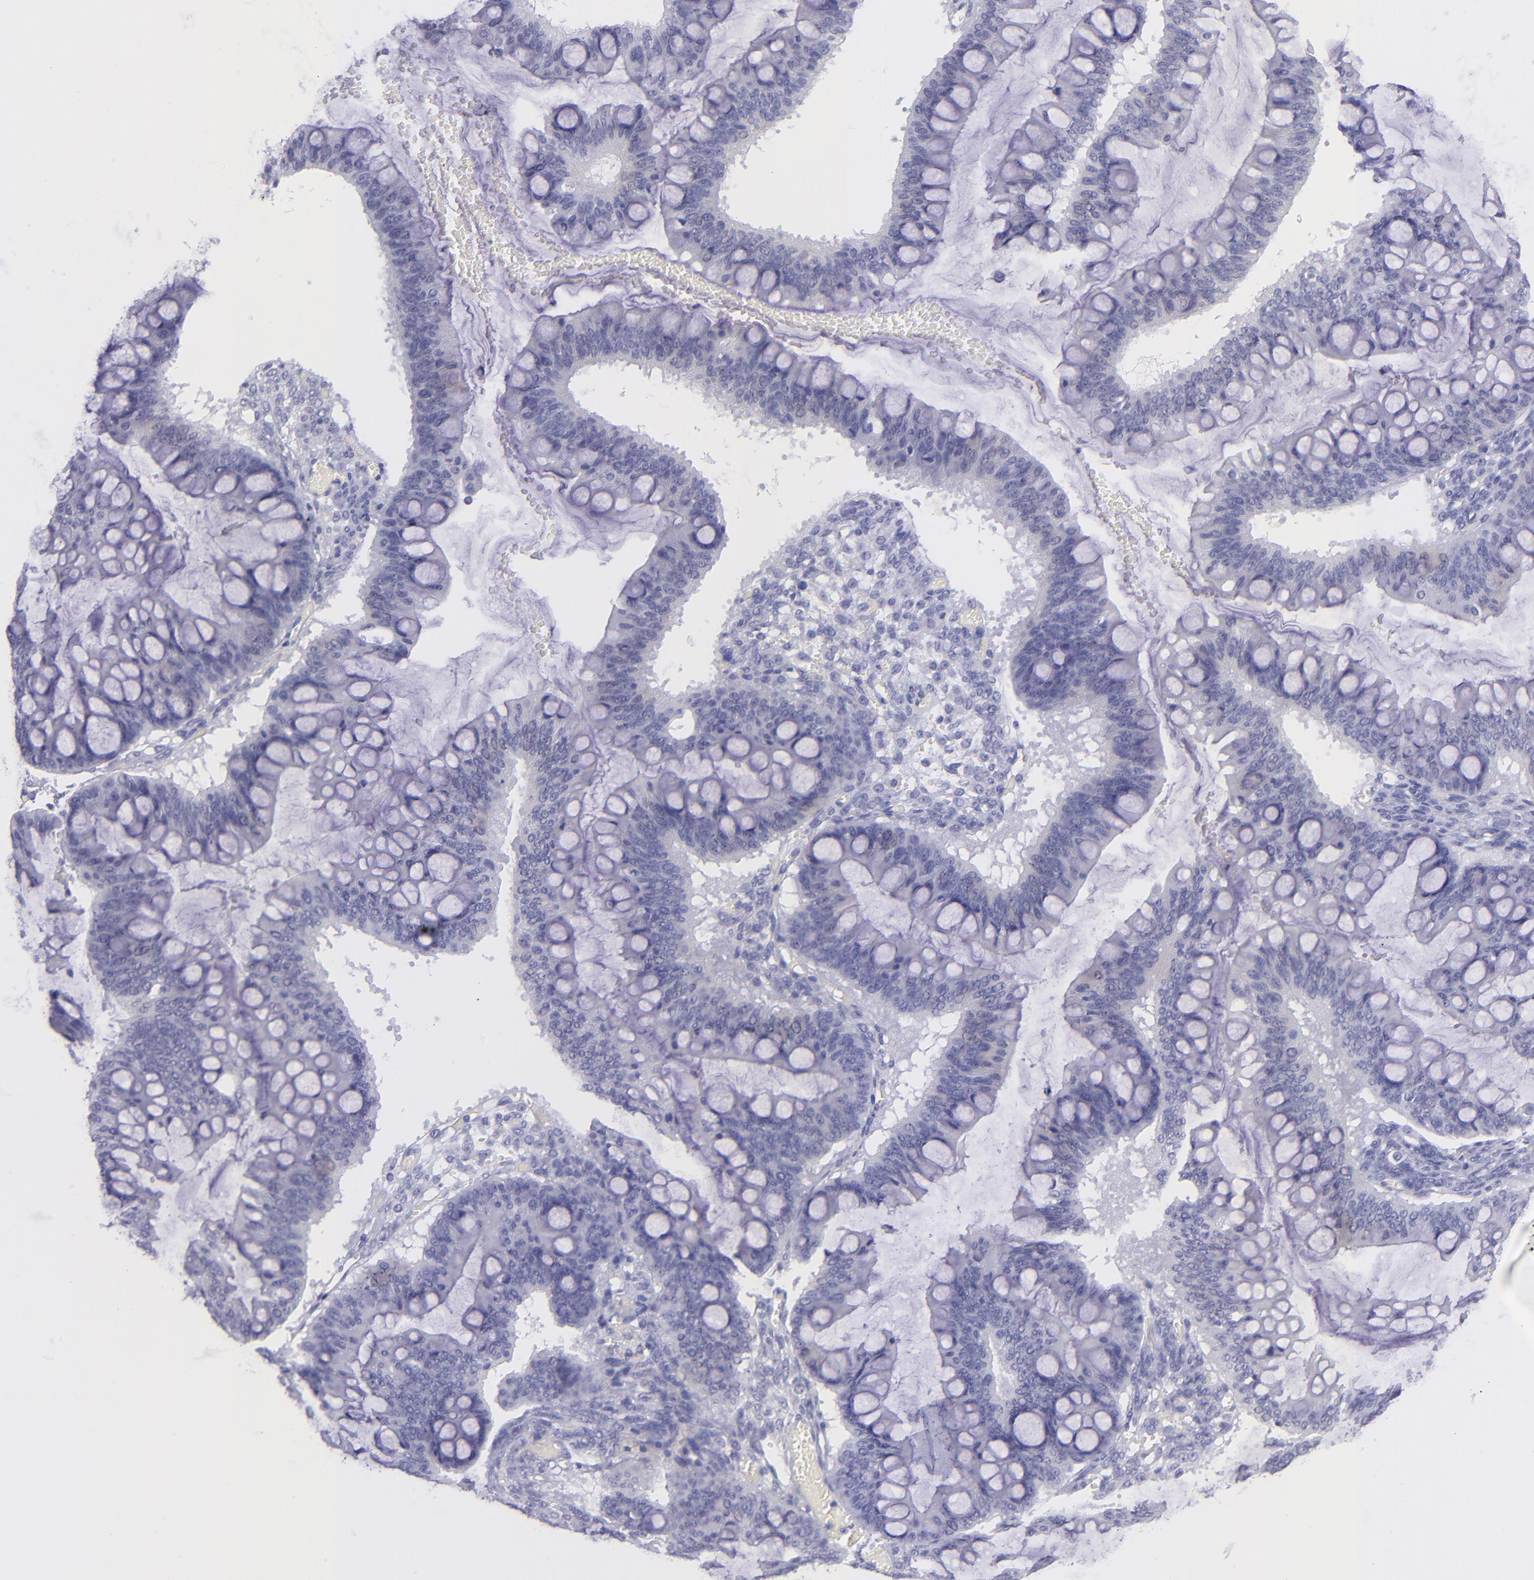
{"staining": {"intensity": "negative", "quantity": "none", "location": "none"}, "tissue": "ovarian cancer", "cell_type": "Tumor cells", "image_type": "cancer", "snomed": [{"axis": "morphology", "description": "Cystadenocarcinoma, mucinous, NOS"}, {"axis": "topography", "description": "Ovary"}], "caption": "DAB (3,3'-diaminobenzidine) immunohistochemical staining of human mucinous cystadenocarcinoma (ovarian) reveals no significant positivity in tumor cells.", "gene": "CNP", "patient": {"sex": "female", "age": 73}}